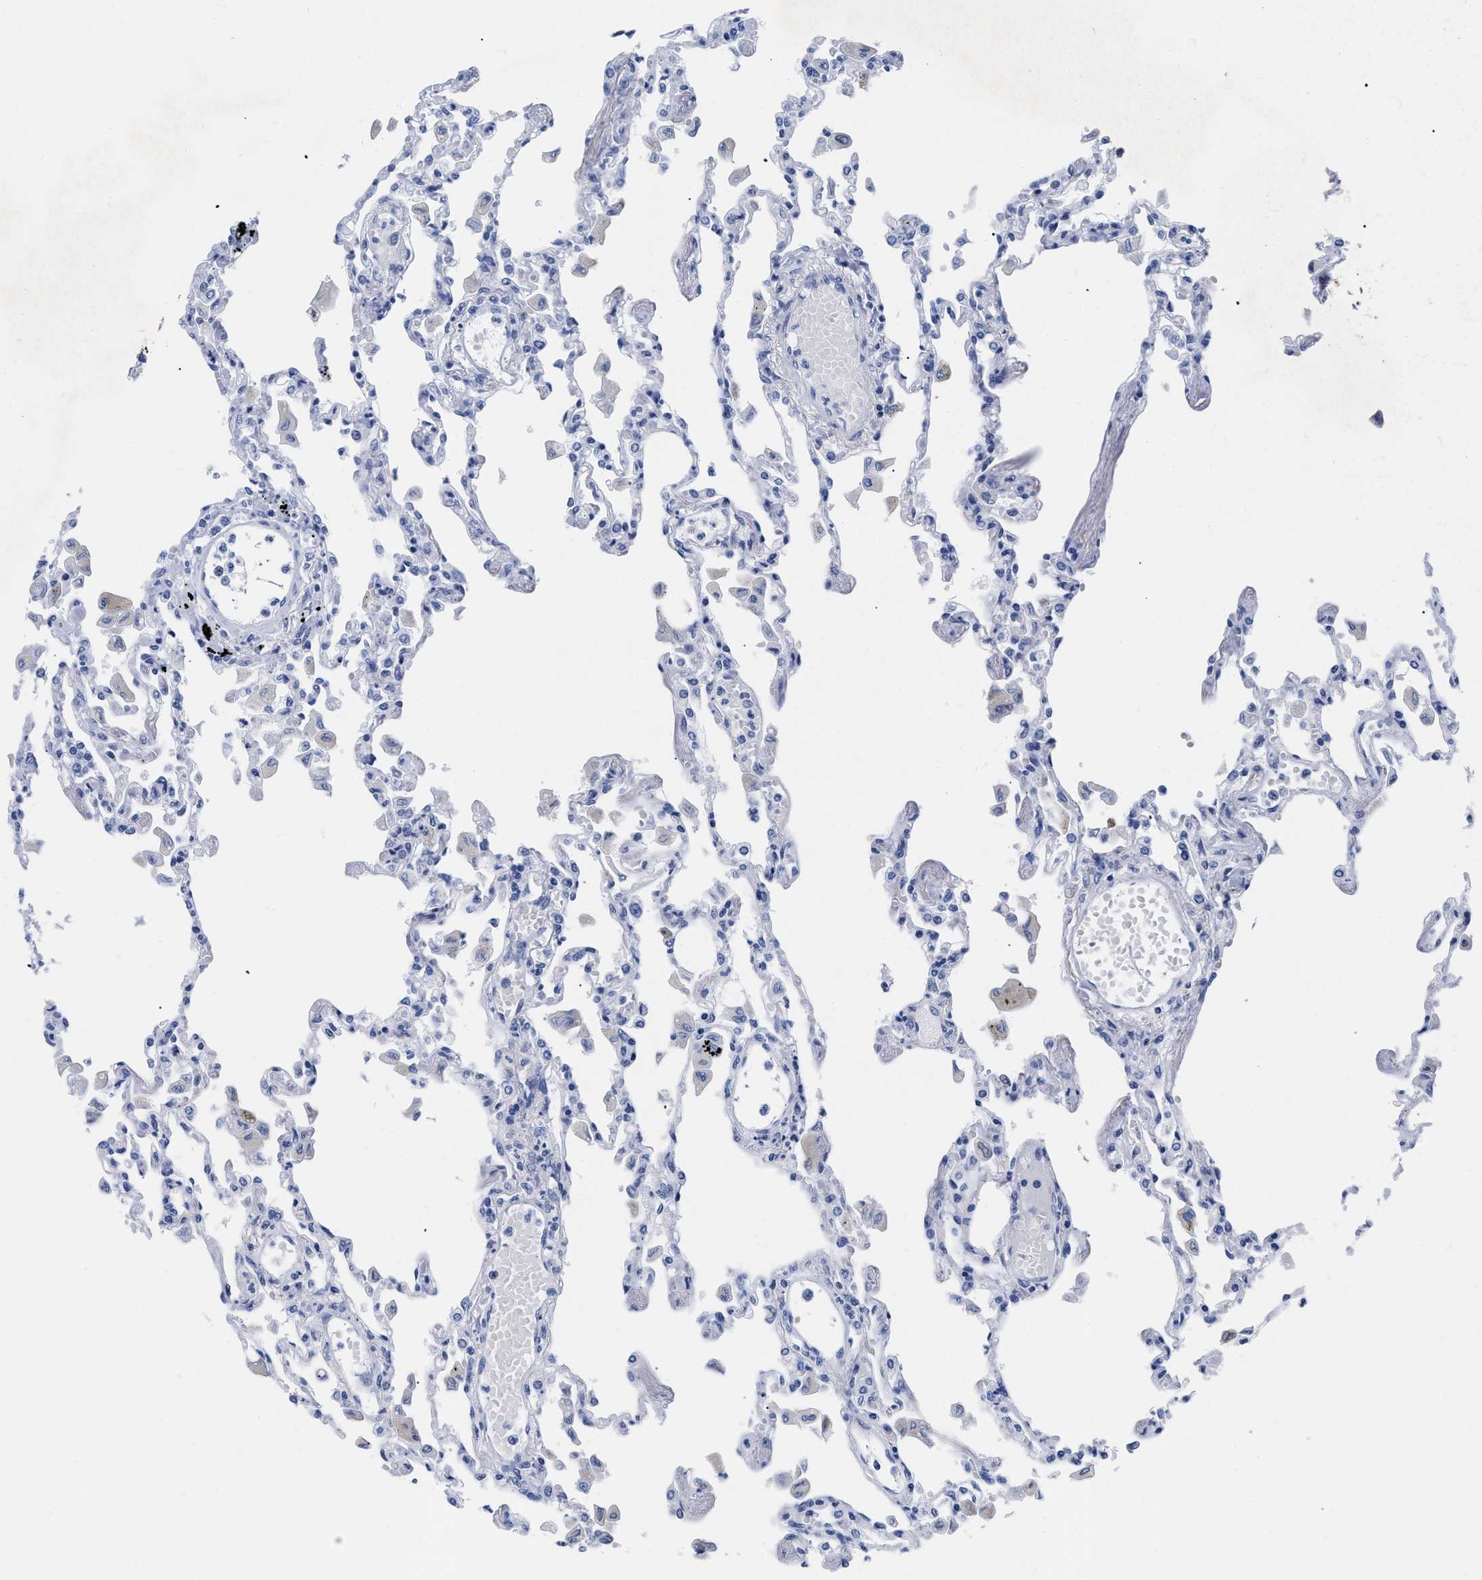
{"staining": {"intensity": "negative", "quantity": "none", "location": "none"}, "tissue": "lung", "cell_type": "Alveolar cells", "image_type": "normal", "snomed": [{"axis": "morphology", "description": "Normal tissue, NOS"}, {"axis": "topography", "description": "Bronchus"}, {"axis": "topography", "description": "Lung"}], "caption": "DAB (3,3'-diaminobenzidine) immunohistochemical staining of benign human lung shows no significant expression in alveolar cells.", "gene": "DUSP26", "patient": {"sex": "female", "age": 49}}